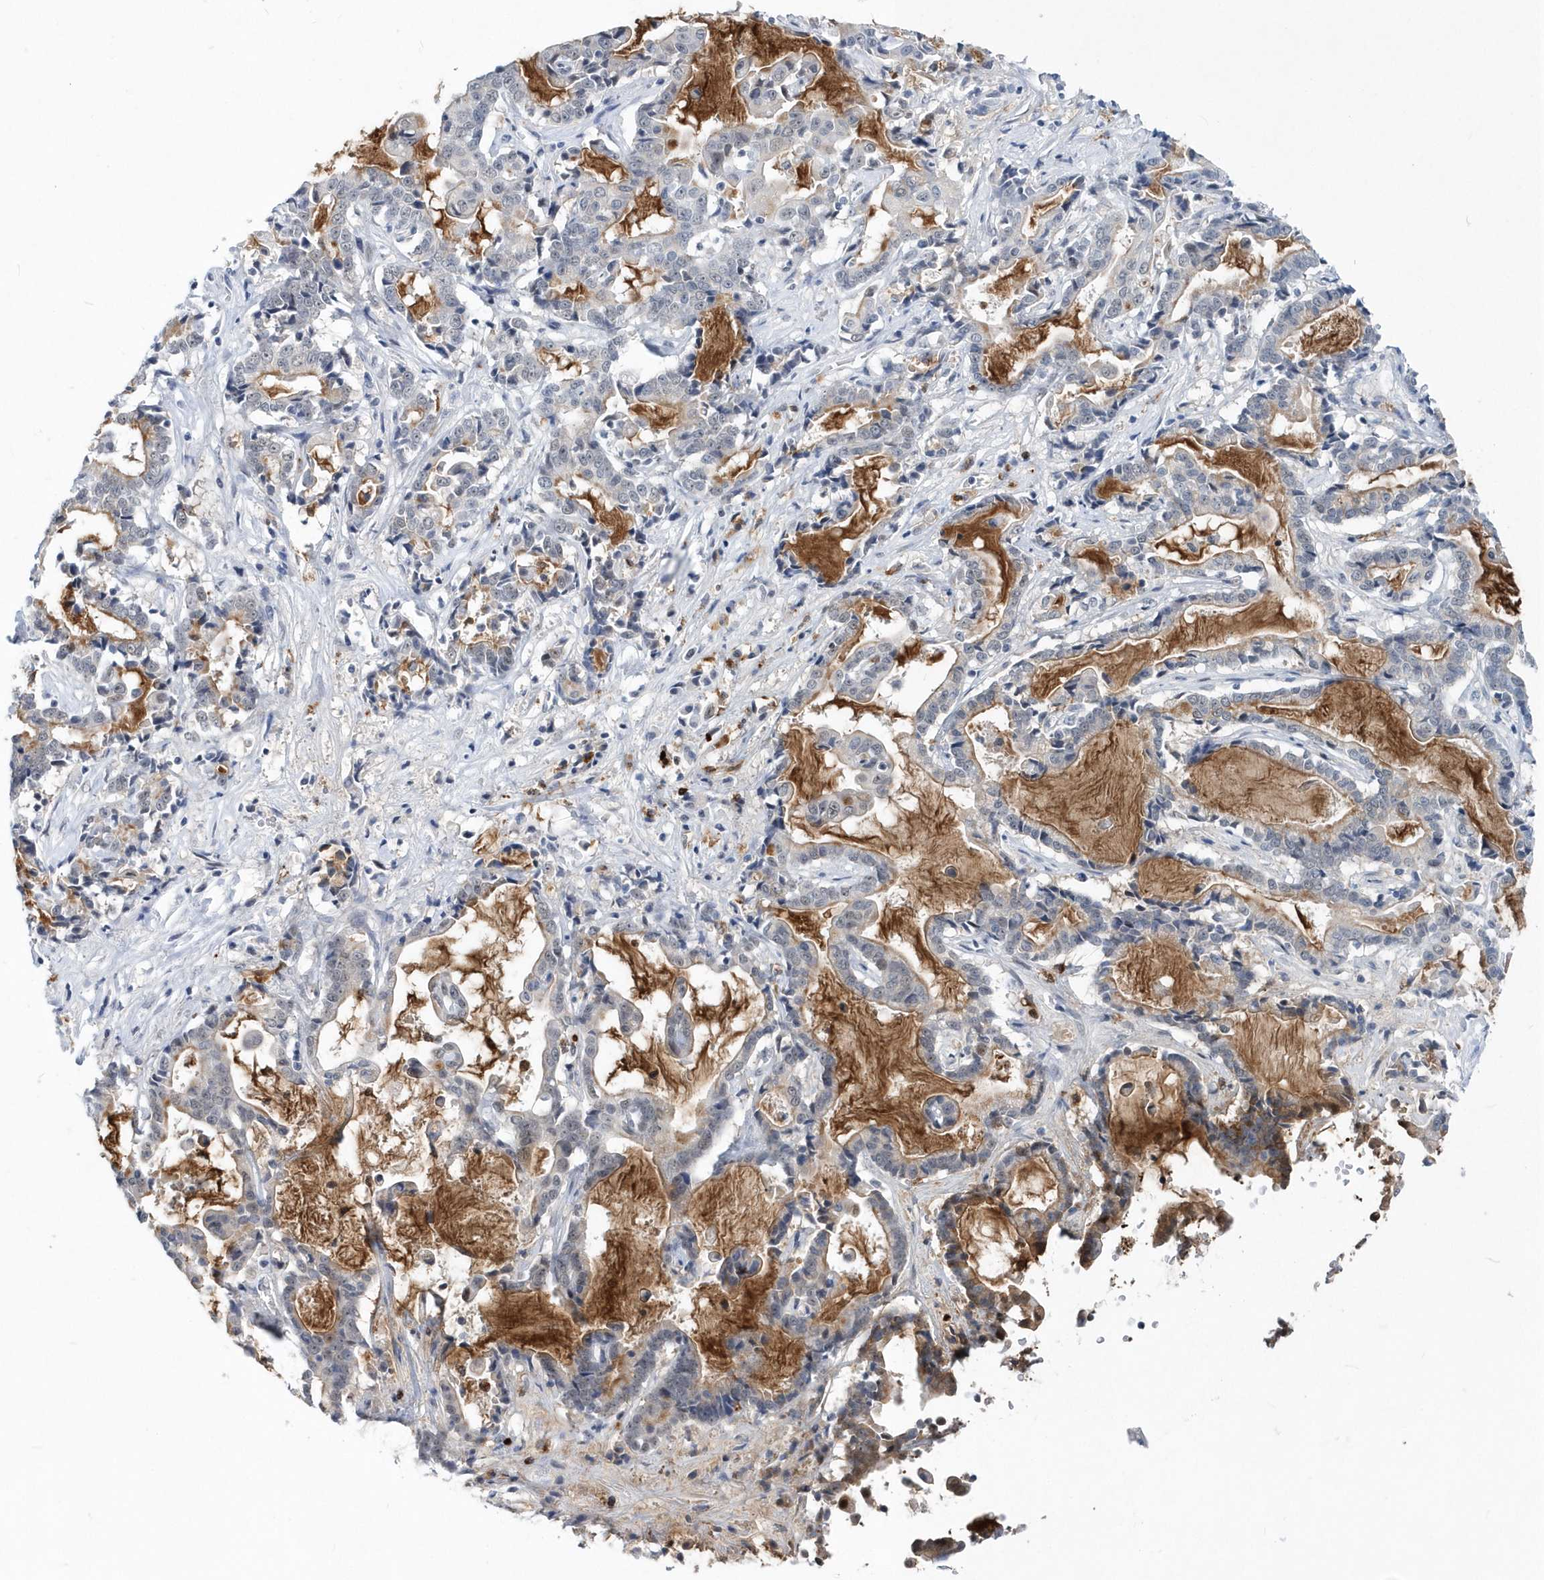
{"staining": {"intensity": "moderate", "quantity": "<25%", "location": "cytoplasmic/membranous"}, "tissue": "liver cancer", "cell_type": "Tumor cells", "image_type": "cancer", "snomed": [{"axis": "morphology", "description": "Cholangiocarcinoma"}, {"axis": "topography", "description": "Liver"}], "caption": "Liver cancer stained with a protein marker demonstrates moderate staining in tumor cells.", "gene": "ASCL4", "patient": {"sex": "male", "age": 57}}